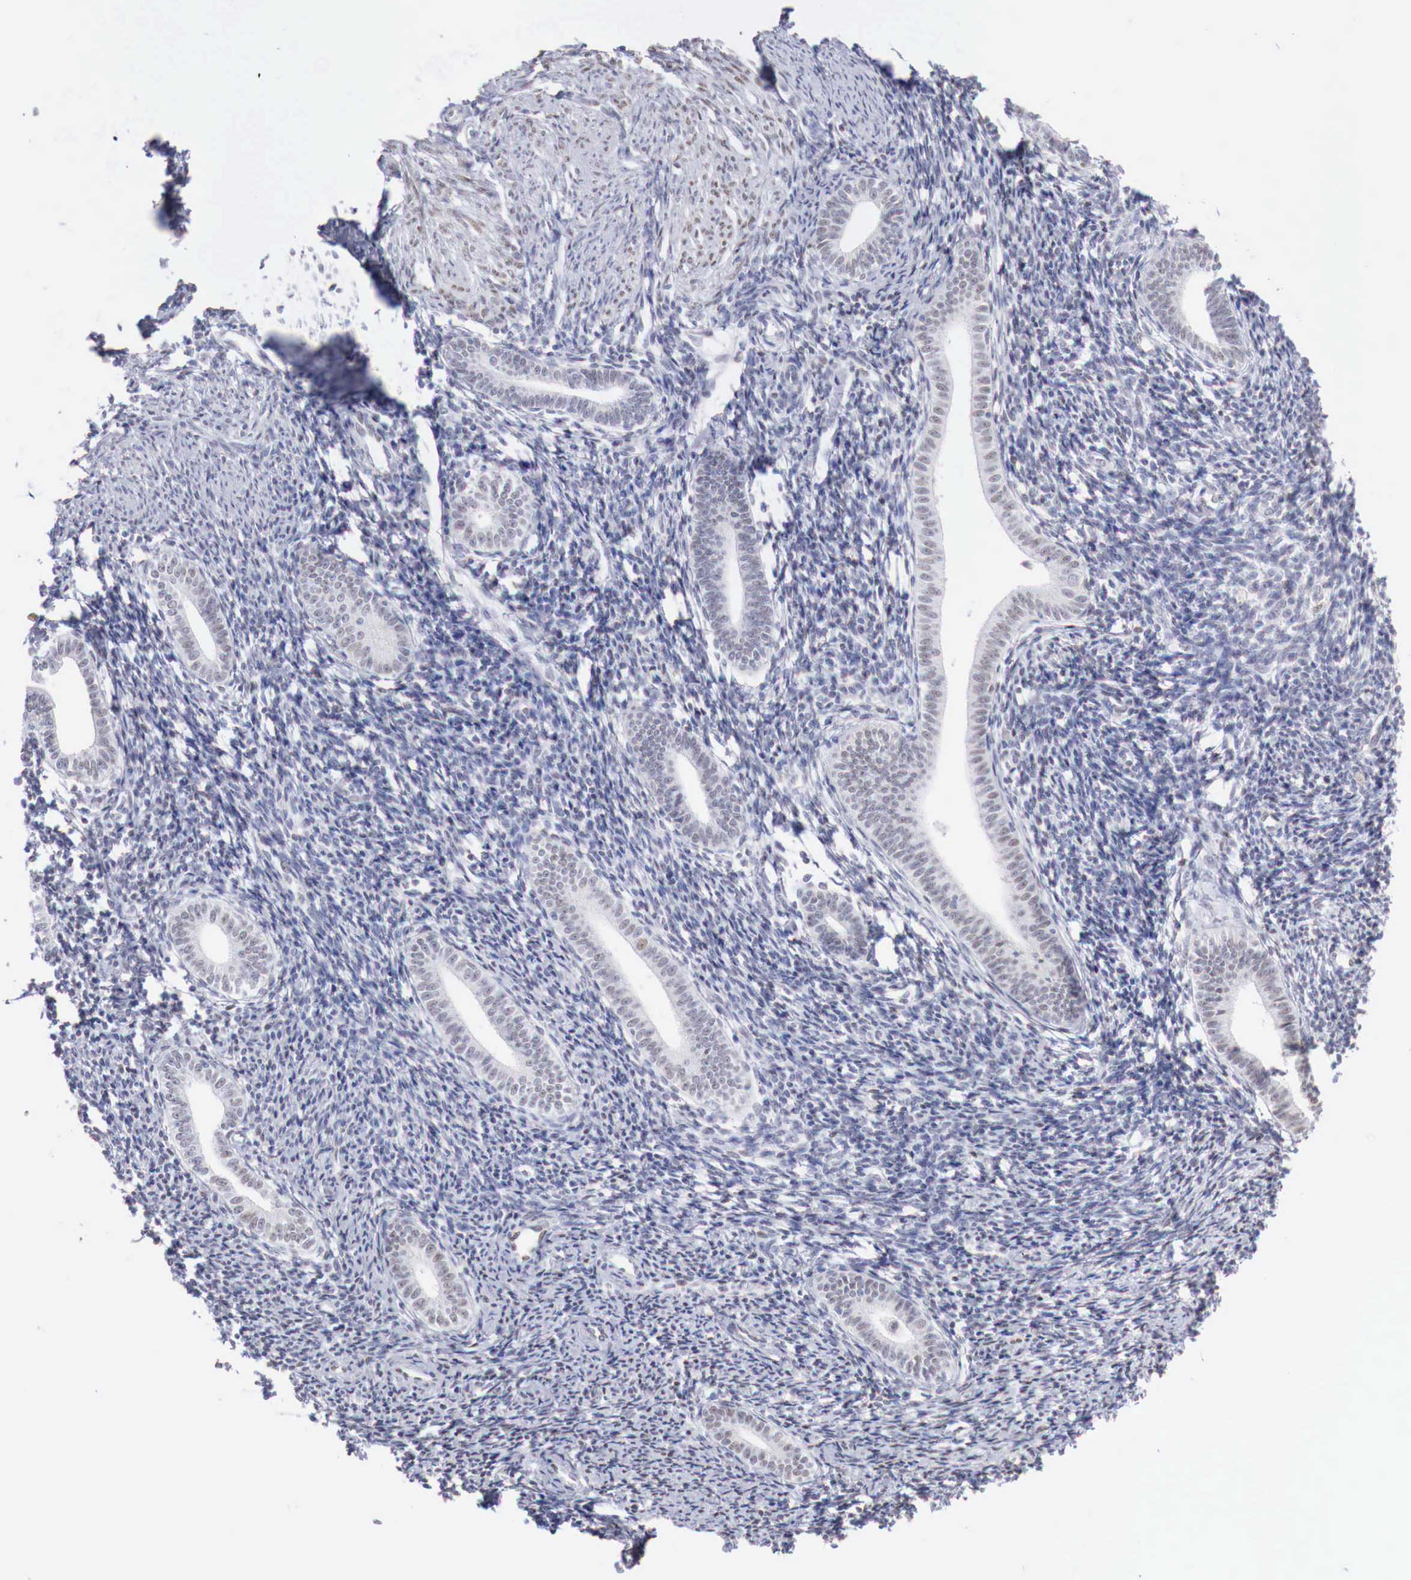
{"staining": {"intensity": "weak", "quantity": "25%-75%", "location": "nuclear"}, "tissue": "endometrium", "cell_type": "Cells in endometrial stroma", "image_type": "normal", "snomed": [{"axis": "morphology", "description": "Normal tissue, NOS"}, {"axis": "topography", "description": "Endometrium"}], "caption": "IHC (DAB (3,3'-diaminobenzidine)) staining of unremarkable endometrium exhibits weak nuclear protein expression in about 25%-75% of cells in endometrial stroma.", "gene": "FOXP2", "patient": {"sex": "female", "age": 52}}